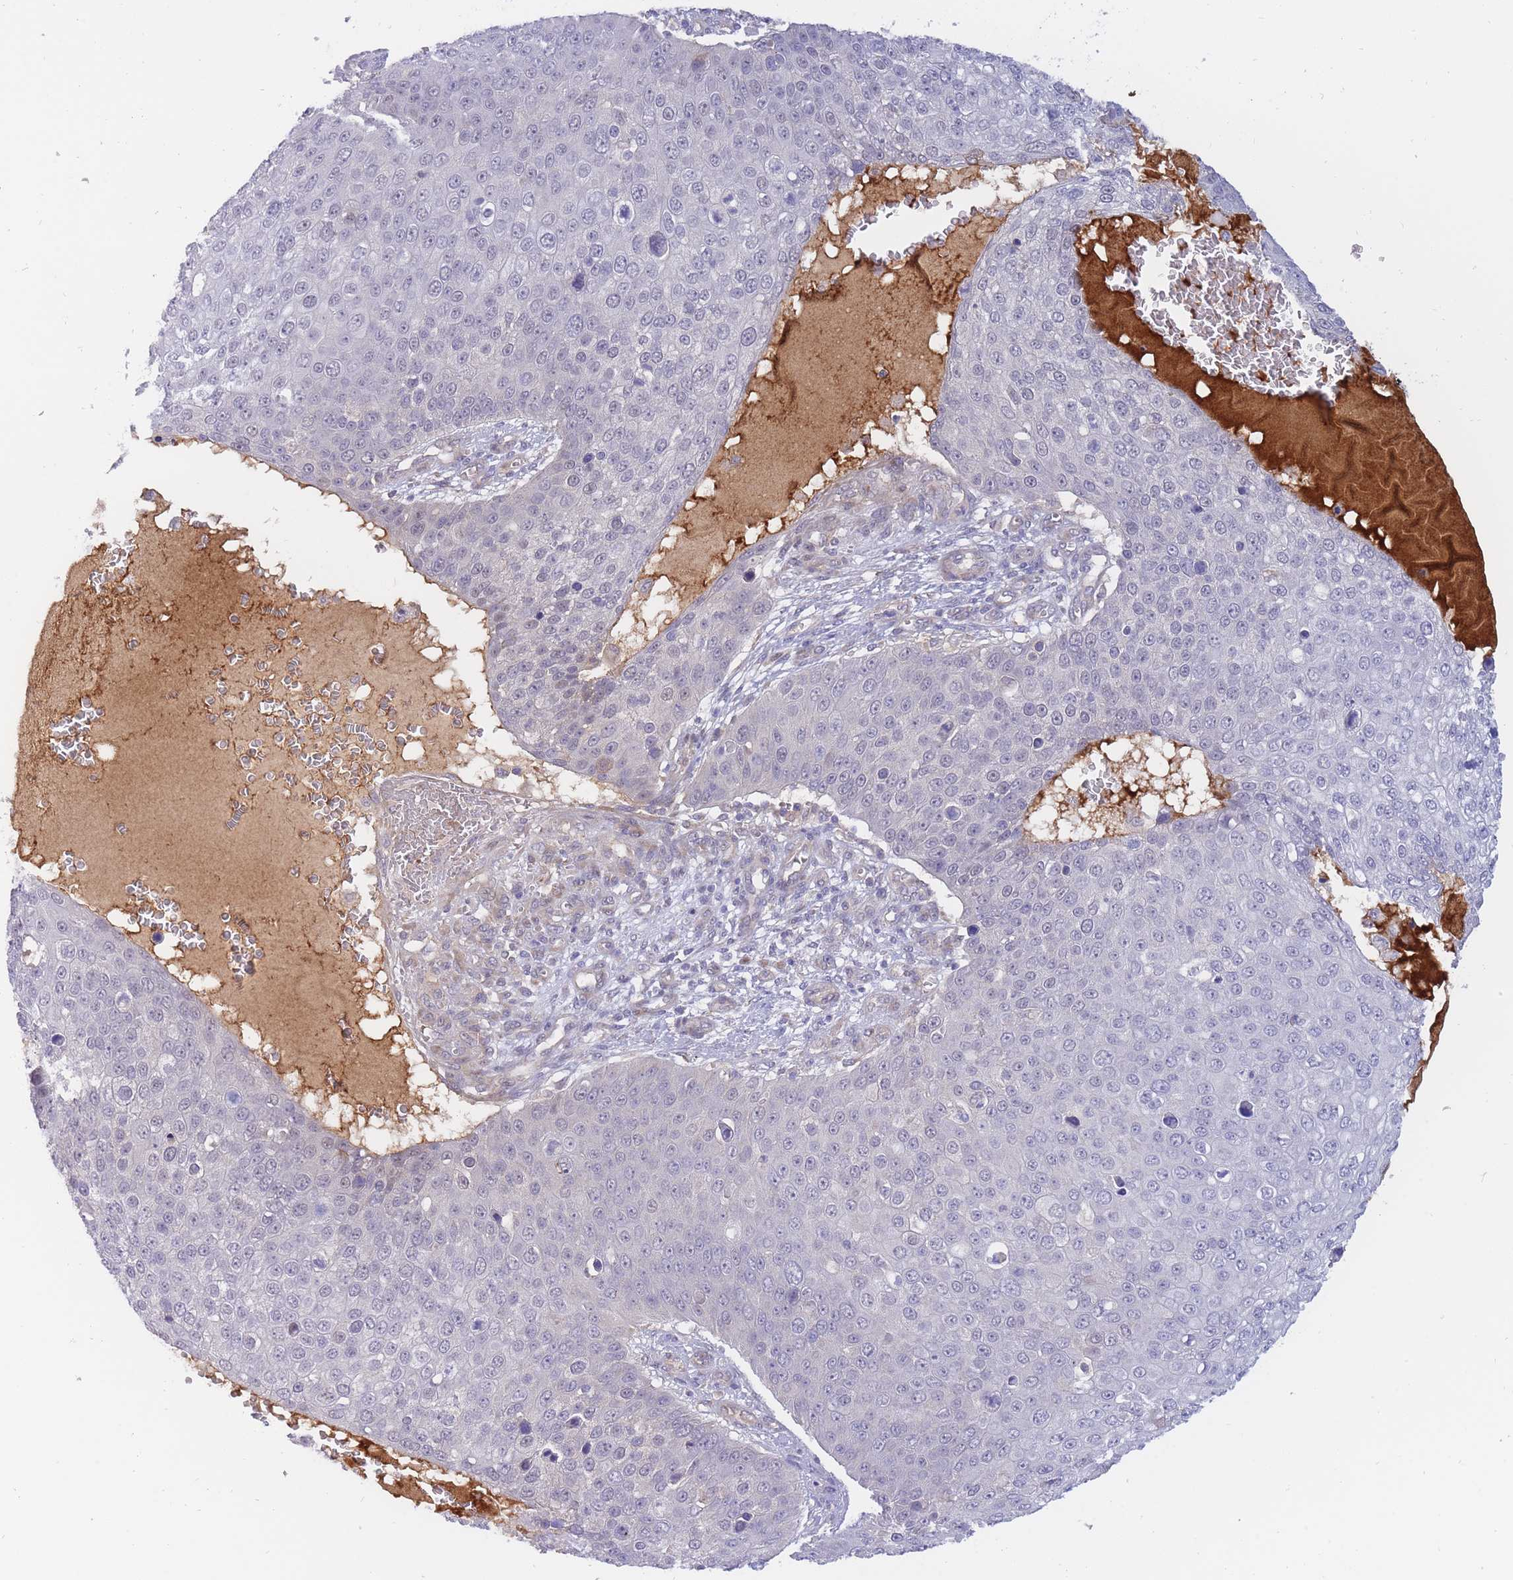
{"staining": {"intensity": "negative", "quantity": "none", "location": "none"}, "tissue": "skin cancer", "cell_type": "Tumor cells", "image_type": "cancer", "snomed": [{"axis": "morphology", "description": "Squamous cell carcinoma, NOS"}, {"axis": "topography", "description": "Skin"}], "caption": "This histopathology image is of squamous cell carcinoma (skin) stained with immunohistochemistry to label a protein in brown with the nuclei are counter-stained blue. There is no positivity in tumor cells.", "gene": "APOL4", "patient": {"sex": "male", "age": 71}}